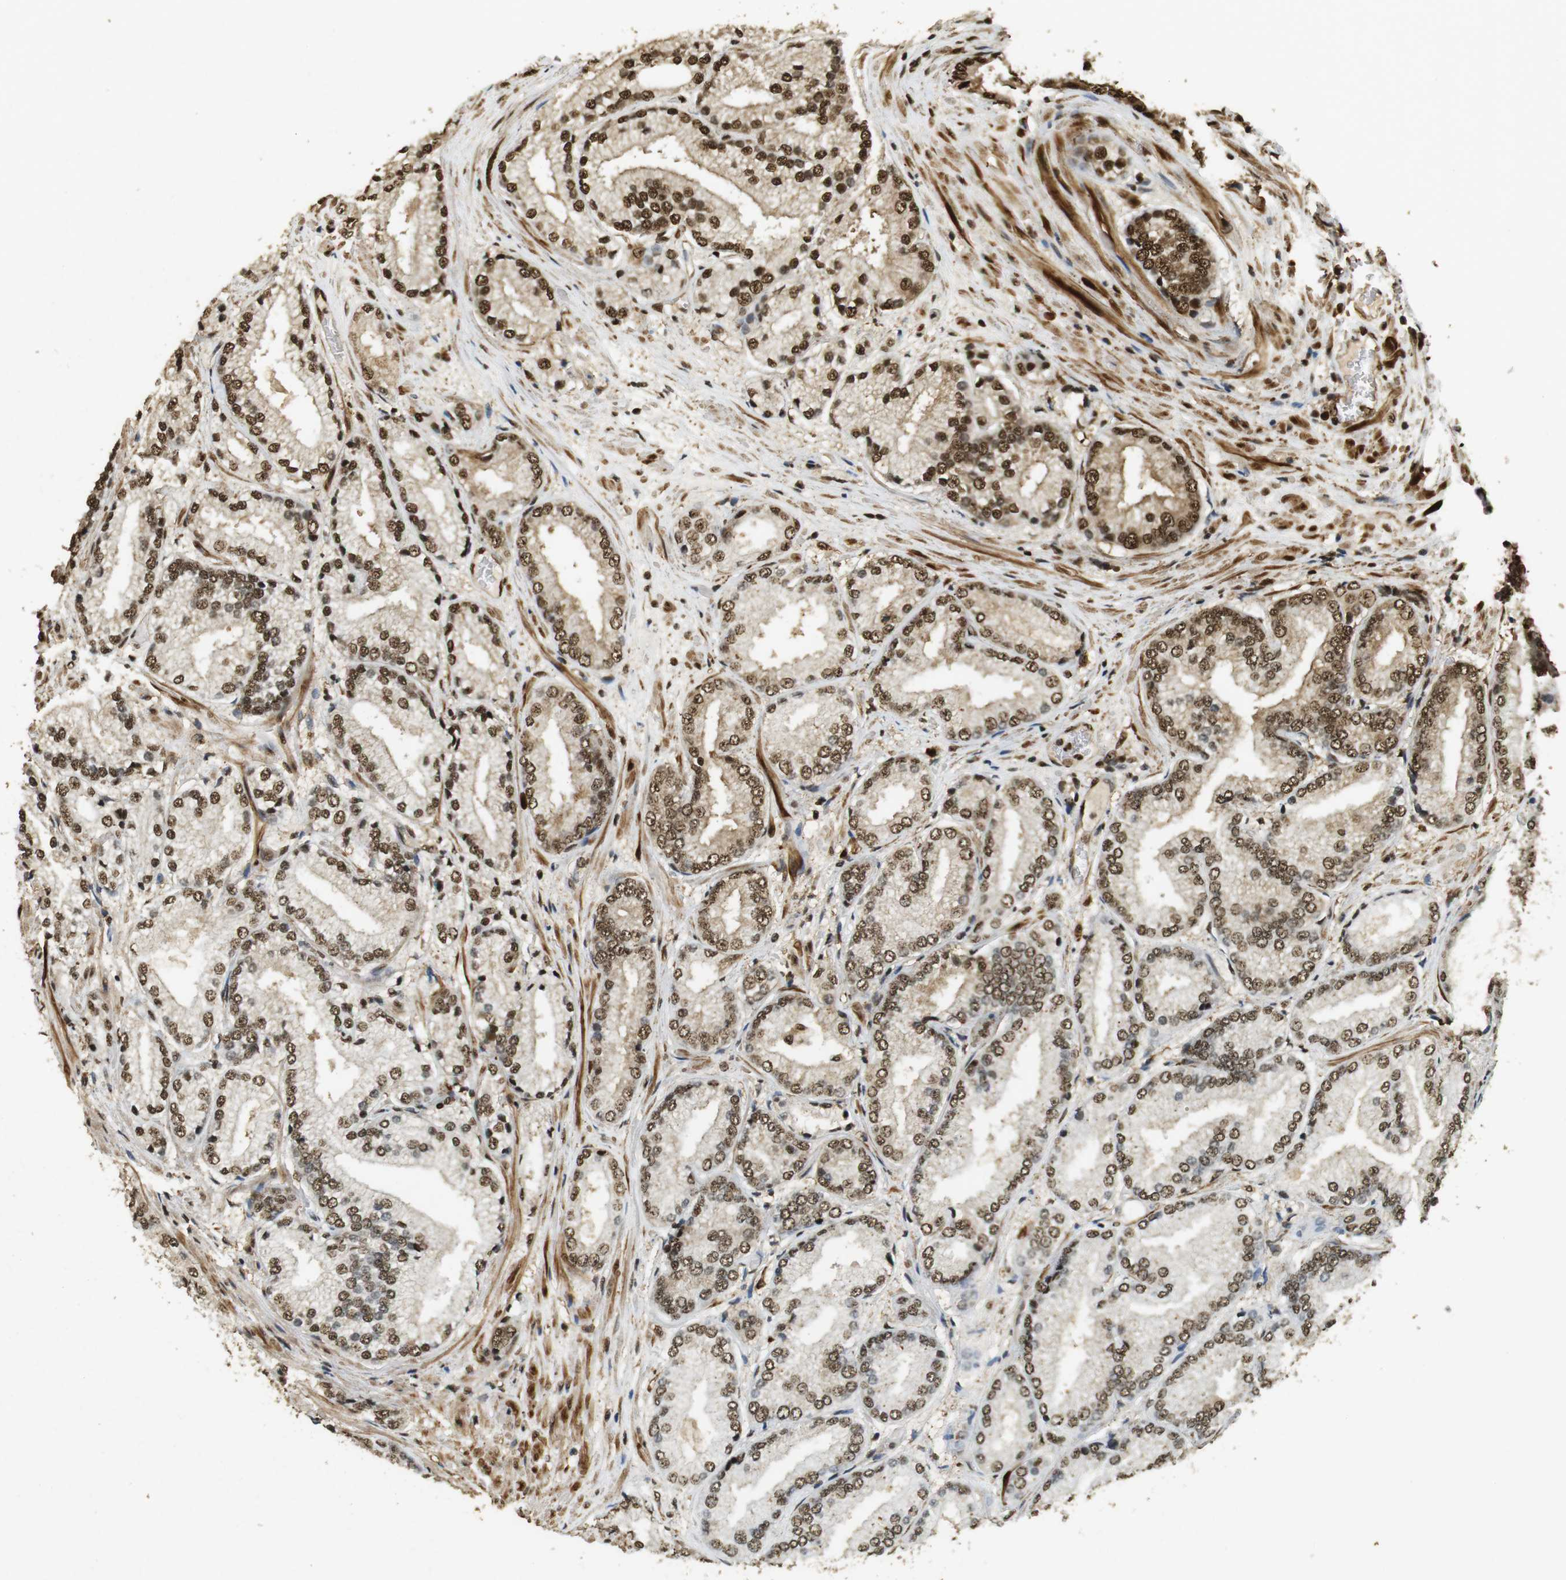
{"staining": {"intensity": "strong", "quantity": ">75%", "location": "cytoplasmic/membranous,nuclear"}, "tissue": "prostate cancer", "cell_type": "Tumor cells", "image_type": "cancer", "snomed": [{"axis": "morphology", "description": "Adenocarcinoma, High grade"}, {"axis": "topography", "description": "Prostate"}], "caption": "This photomicrograph reveals immunohistochemistry (IHC) staining of adenocarcinoma (high-grade) (prostate), with high strong cytoplasmic/membranous and nuclear staining in approximately >75% of tumor cells.", "gene": "GATA4", "patient": {"sex": "male", "age": 59}}